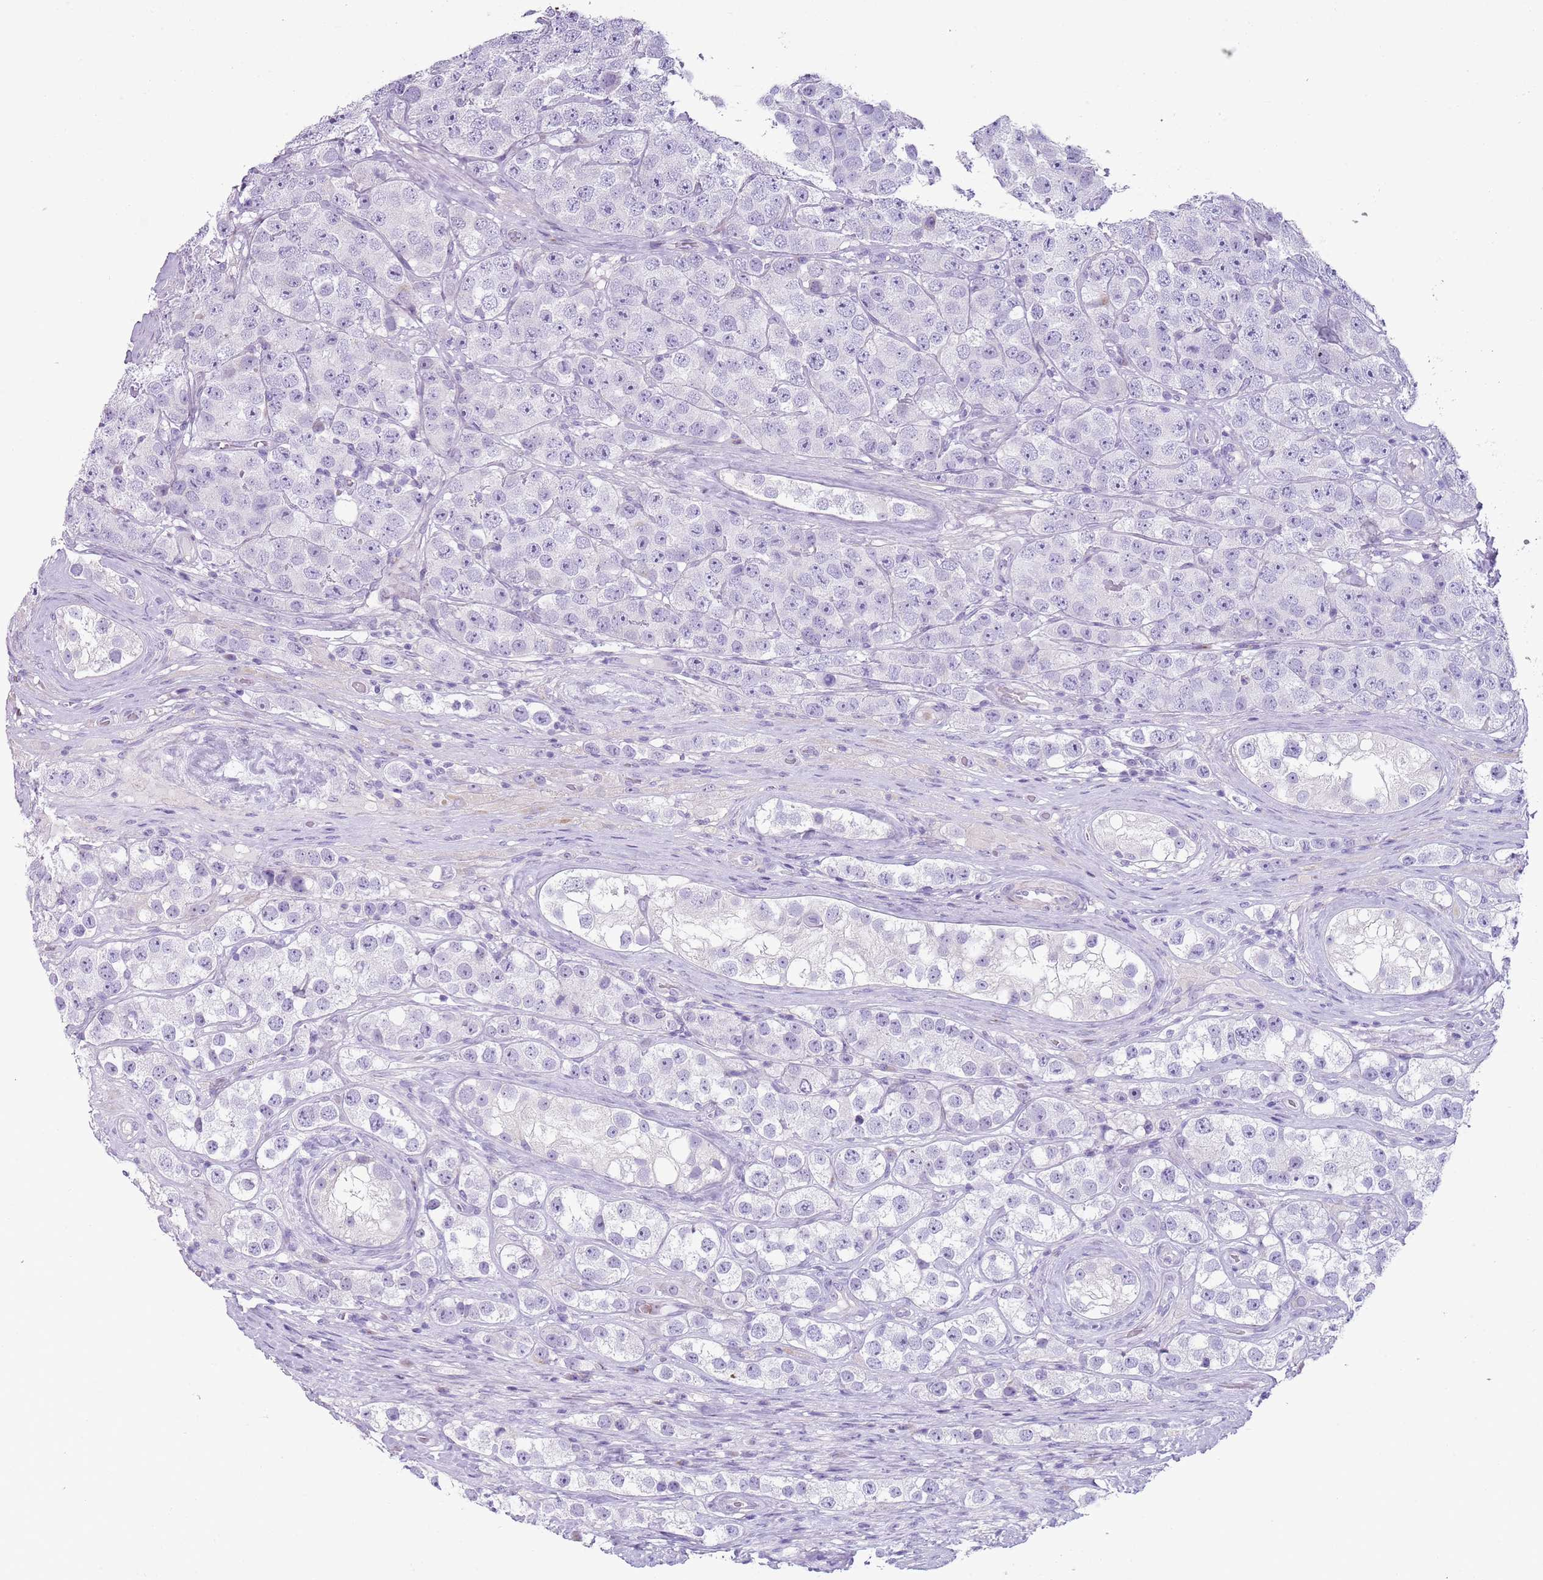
{"staining": {"intensity": "negative", "quantity": "none", "location": "none"}, "tissue": "testis cancer", "cell_type": "Tumor cells", "image_type": "cancer", "snomed": [{"axis": "morphology", "description": "Seminoma, NOS"}, {"axis": "topography", "description": "Testis"}], "caption": "Immunohistochemistry (IHC) histopathology image of neoplastic tissue: testis cancer stained with DAB reveals no significant protein positivity in tumor cells.", "gene": "CD177", "patient": {"sex": "male", "age": 28}}